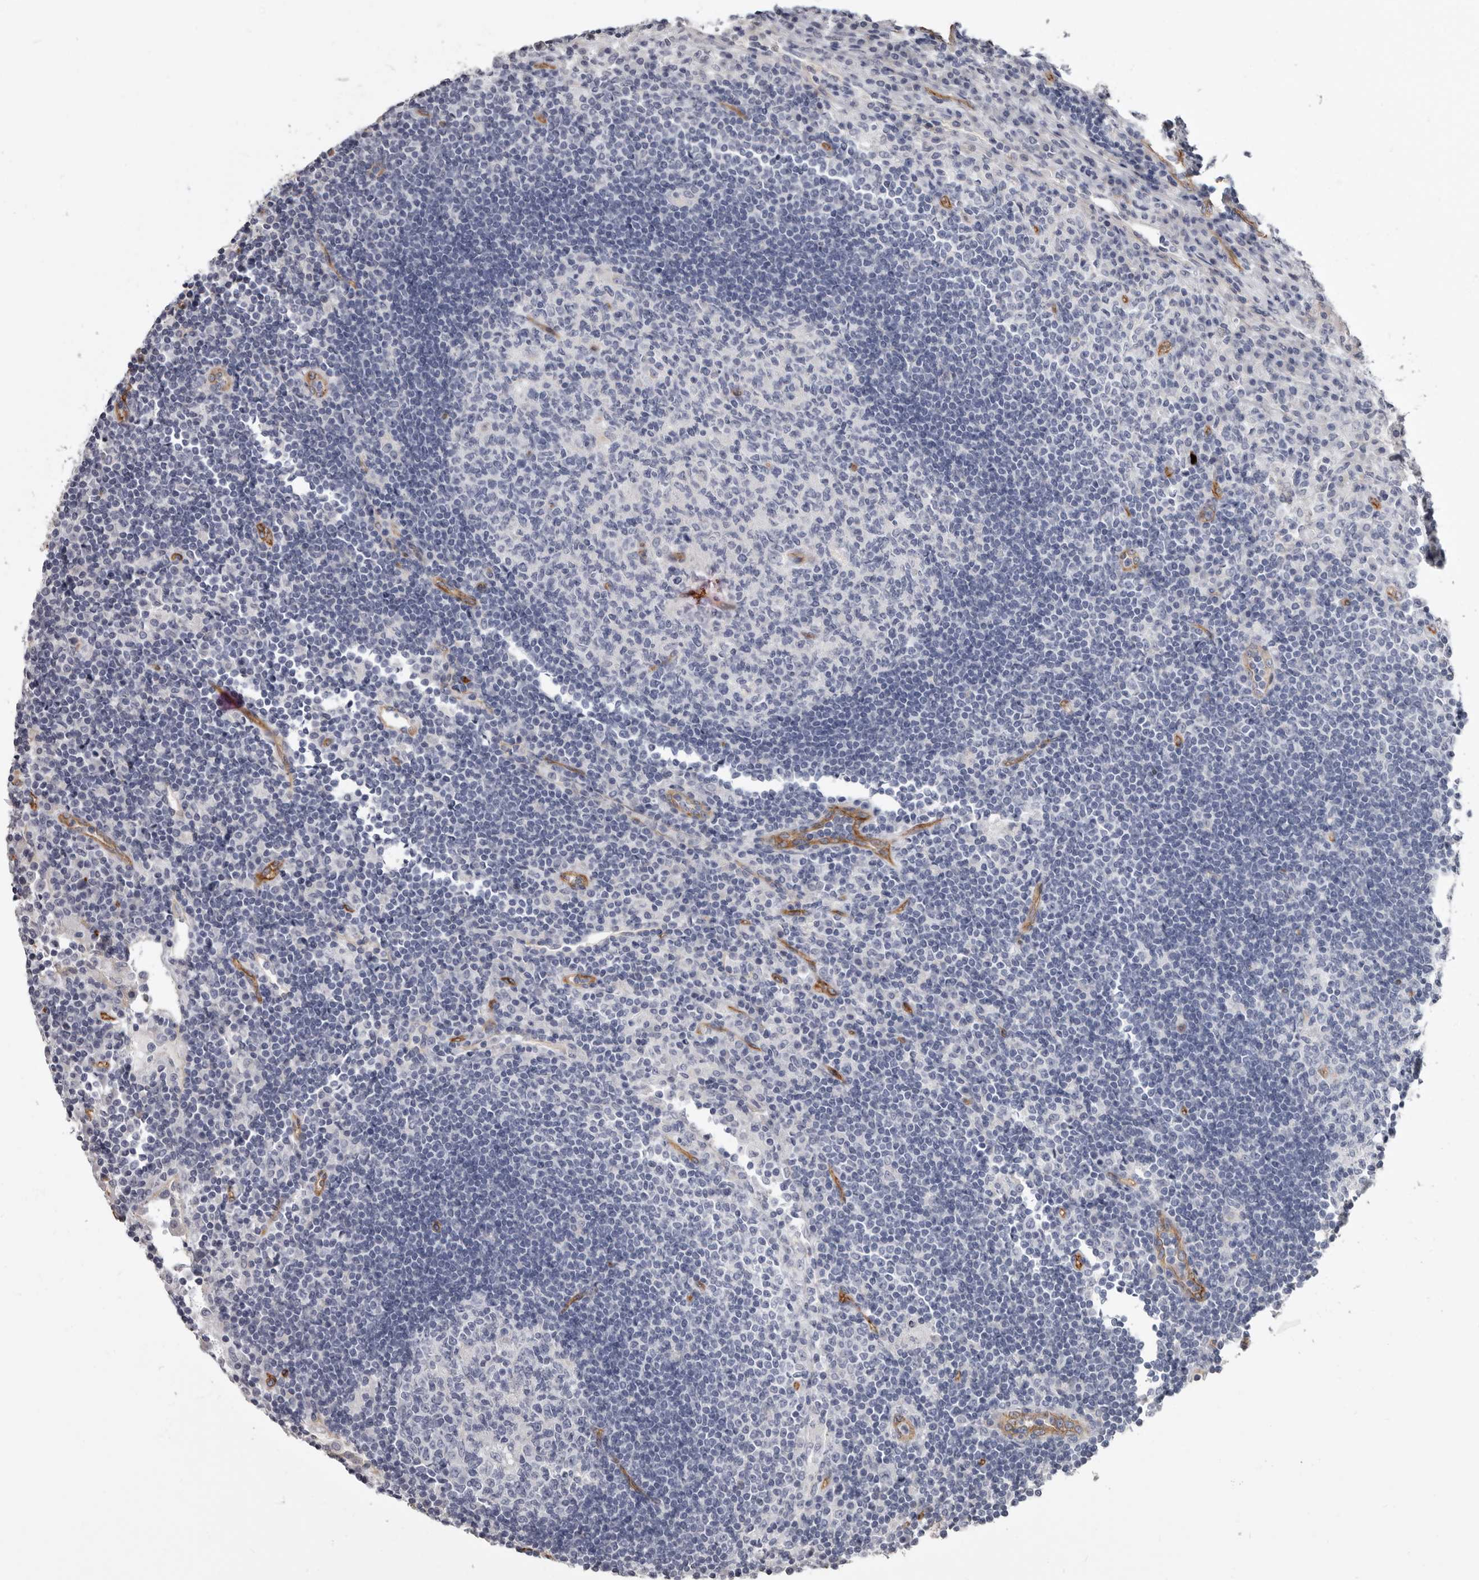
{"staining": {"intensity": "negative", "quantity": "none", "location": "none"}, "tissue": "lymph node", "cell_type": "Germinal center cells", "image_type": "normal", "snomed": [{"axis": "morphology", "description": "Normal tissue, NOS"}, {"axis": "topography", "description": "Lymph node"}], "caption": "IHC photomicrograph of normal lymph node stained for a protein (brown), which displays no expression in germinal center cells. Nuclei are stained in blue.", "gene": "ADGRL4", "patient": {"sex": "female", "age": 53}}